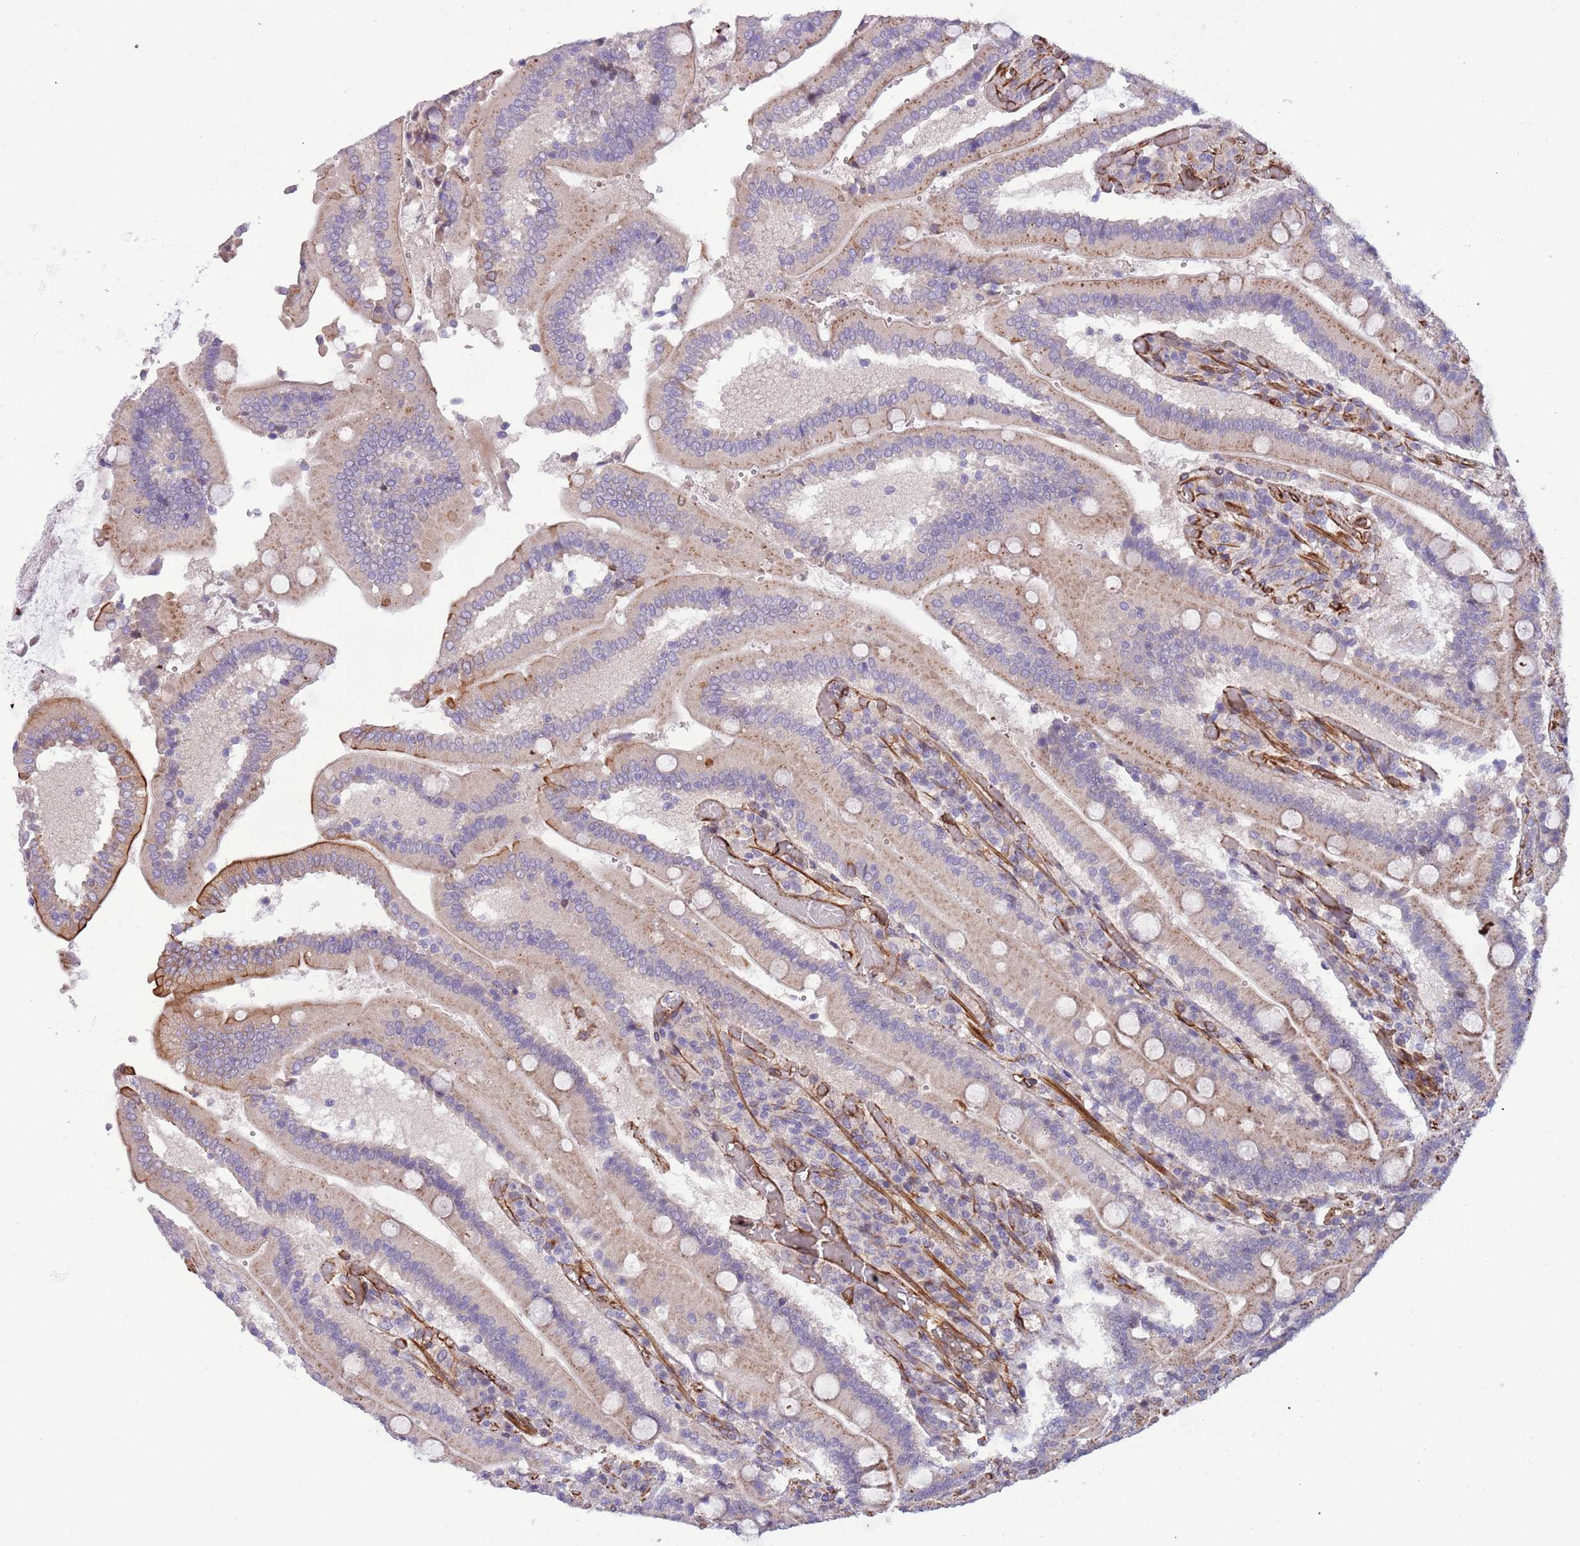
{"staining": {"intensity": "moderate", "quantity": "25%-75%", "location": "cytoplasmic/membranous"}, "tissue": "duodenum", "cell_type": "Glandular cells", "image_type": "normal", "snomed": [{"axis": "morphology", "description": "Normal tissue, NOS"}, {"axis": "topography", "description": "Duodenum"}], "caption": "Moderate cytoplasmic/membranous staining is identified in about 25%-75% of glandular cells in benign duodenum. (DAB IHC with brightfield microscopy, high magnification).", "gene": "GAS2L3", "patient": {"sex": "female", "age": 62}}